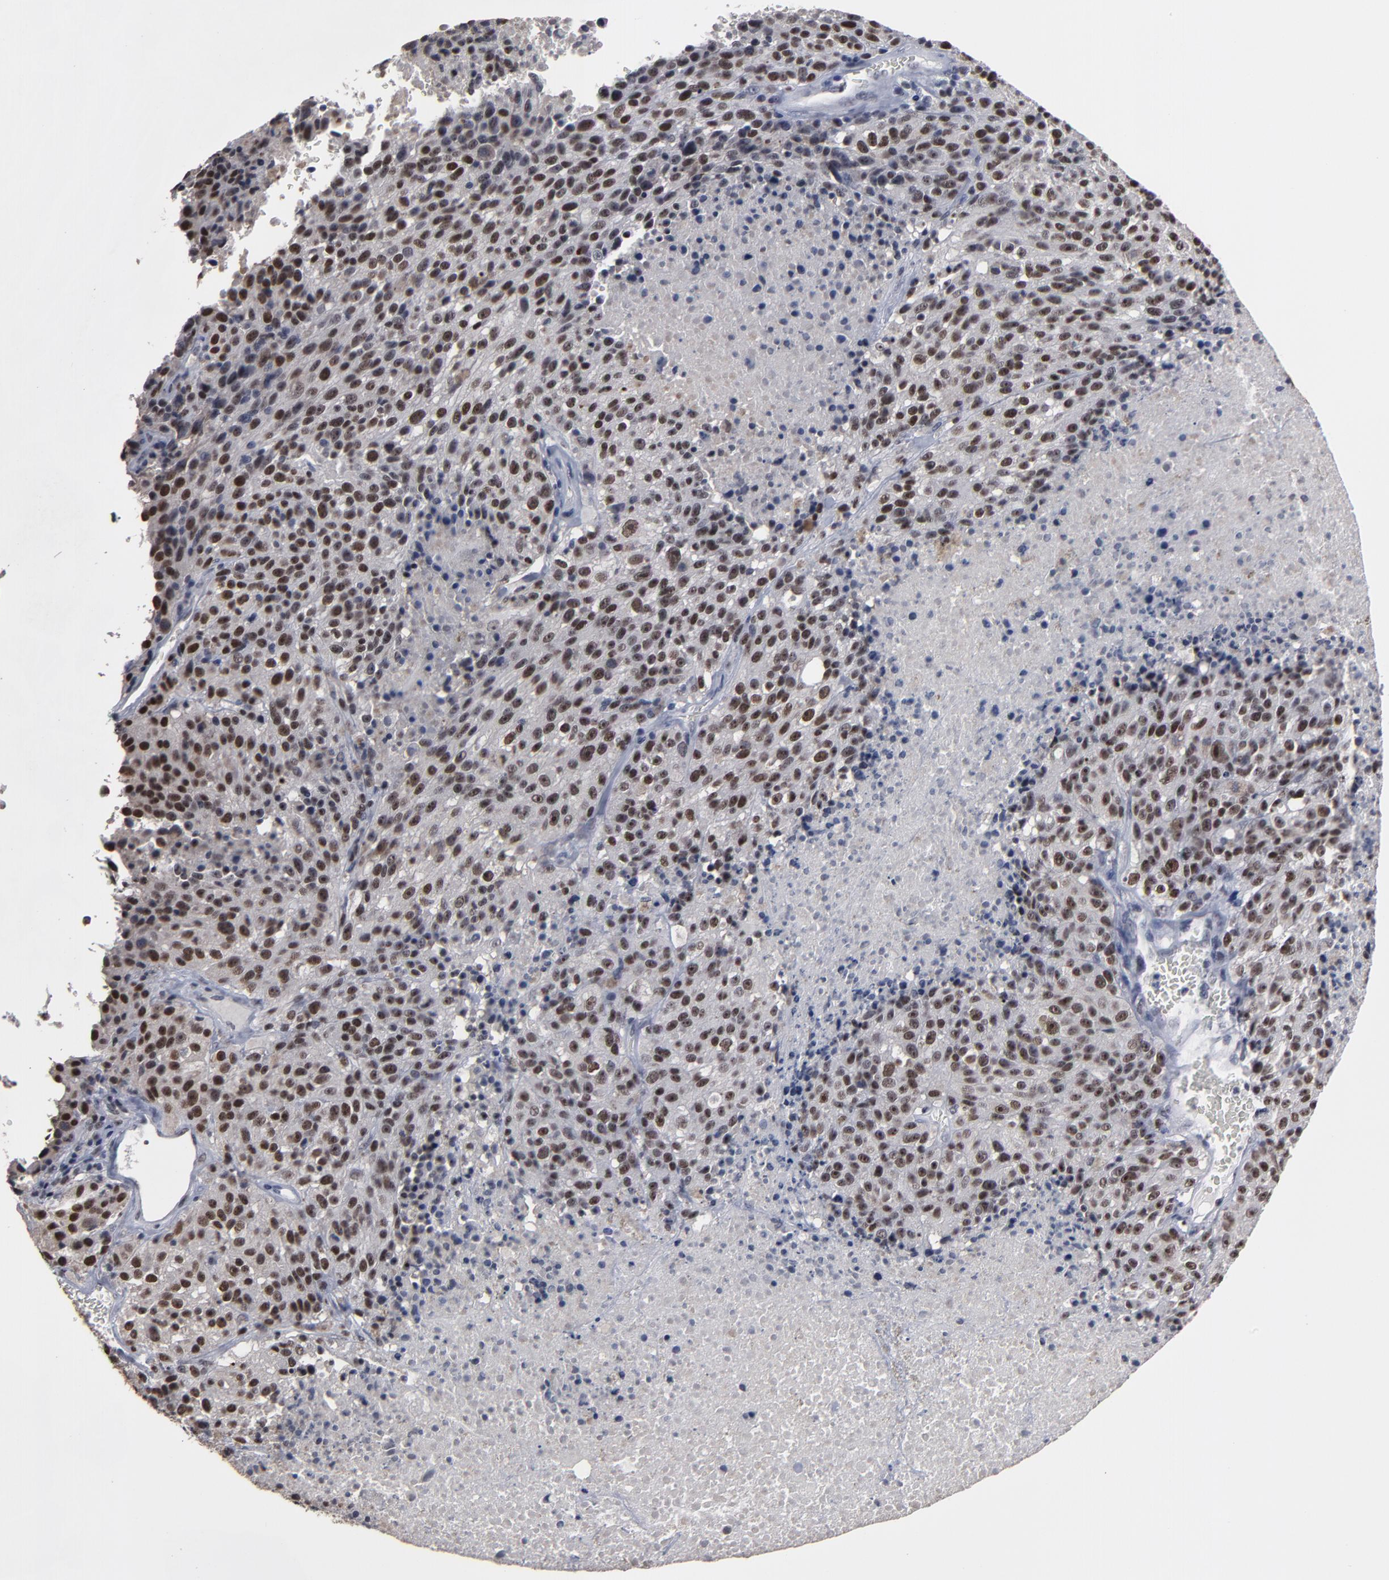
{"staining": {"intensity": "strong", "quantity": ">75%", "location": "nuclear"}, "tissue": "melanoma", "cell_type": "Tumor cells", "image_type": "cancer", "snomed": [{"axis": "morphology", "description": "Malignant melanoma, Metastatic site"}, {"axis": "topography", "description": "Cerebral cortex"}], "caption": "Protein expression analysis of human malignant melanoma (metastatic site) reveals strong nuclear positivity in approximately >75% of tumor cells.", "gene": "SSRP1", "patient": {"sex": "female", "age": 52}}